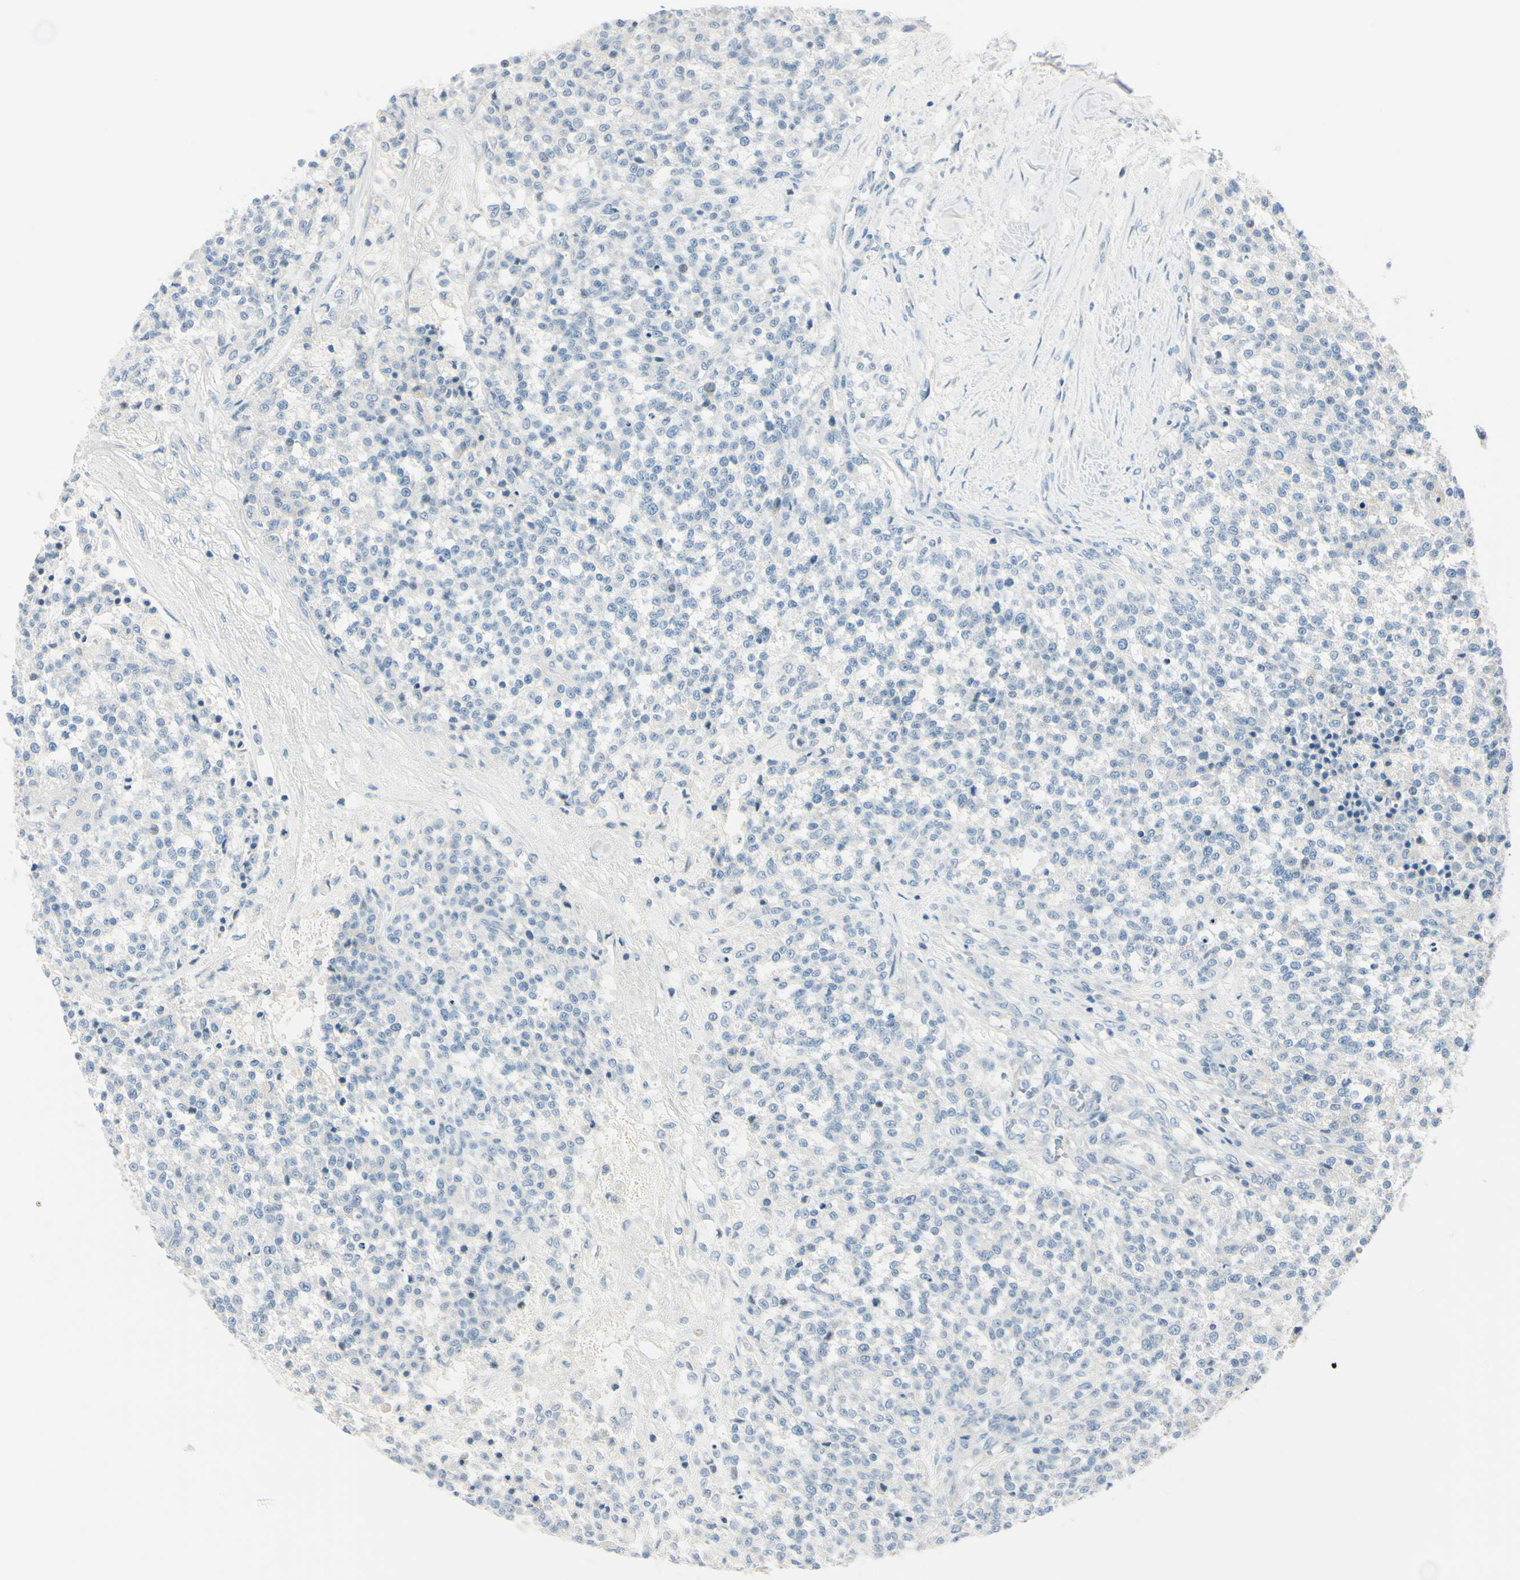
{"staining": {"intensity": "negative", "quantity": "none", "location": "none"}, "tissue": "testis cancer", "cell_type": "Tumor cells", "image_type": "cancer", "snomed": [{"axis": "morphology", "description": "Seminoma, NOS"}, {"axis": "topography", "description": "Testis"}], "caption": "Immunohistochemistry image of testis cancer (seminoma) stained for a protein (brown), which shows no positivity in tumor cells.", "gene": "ASB9", "patient": {"sex": "male", "age": 59}}